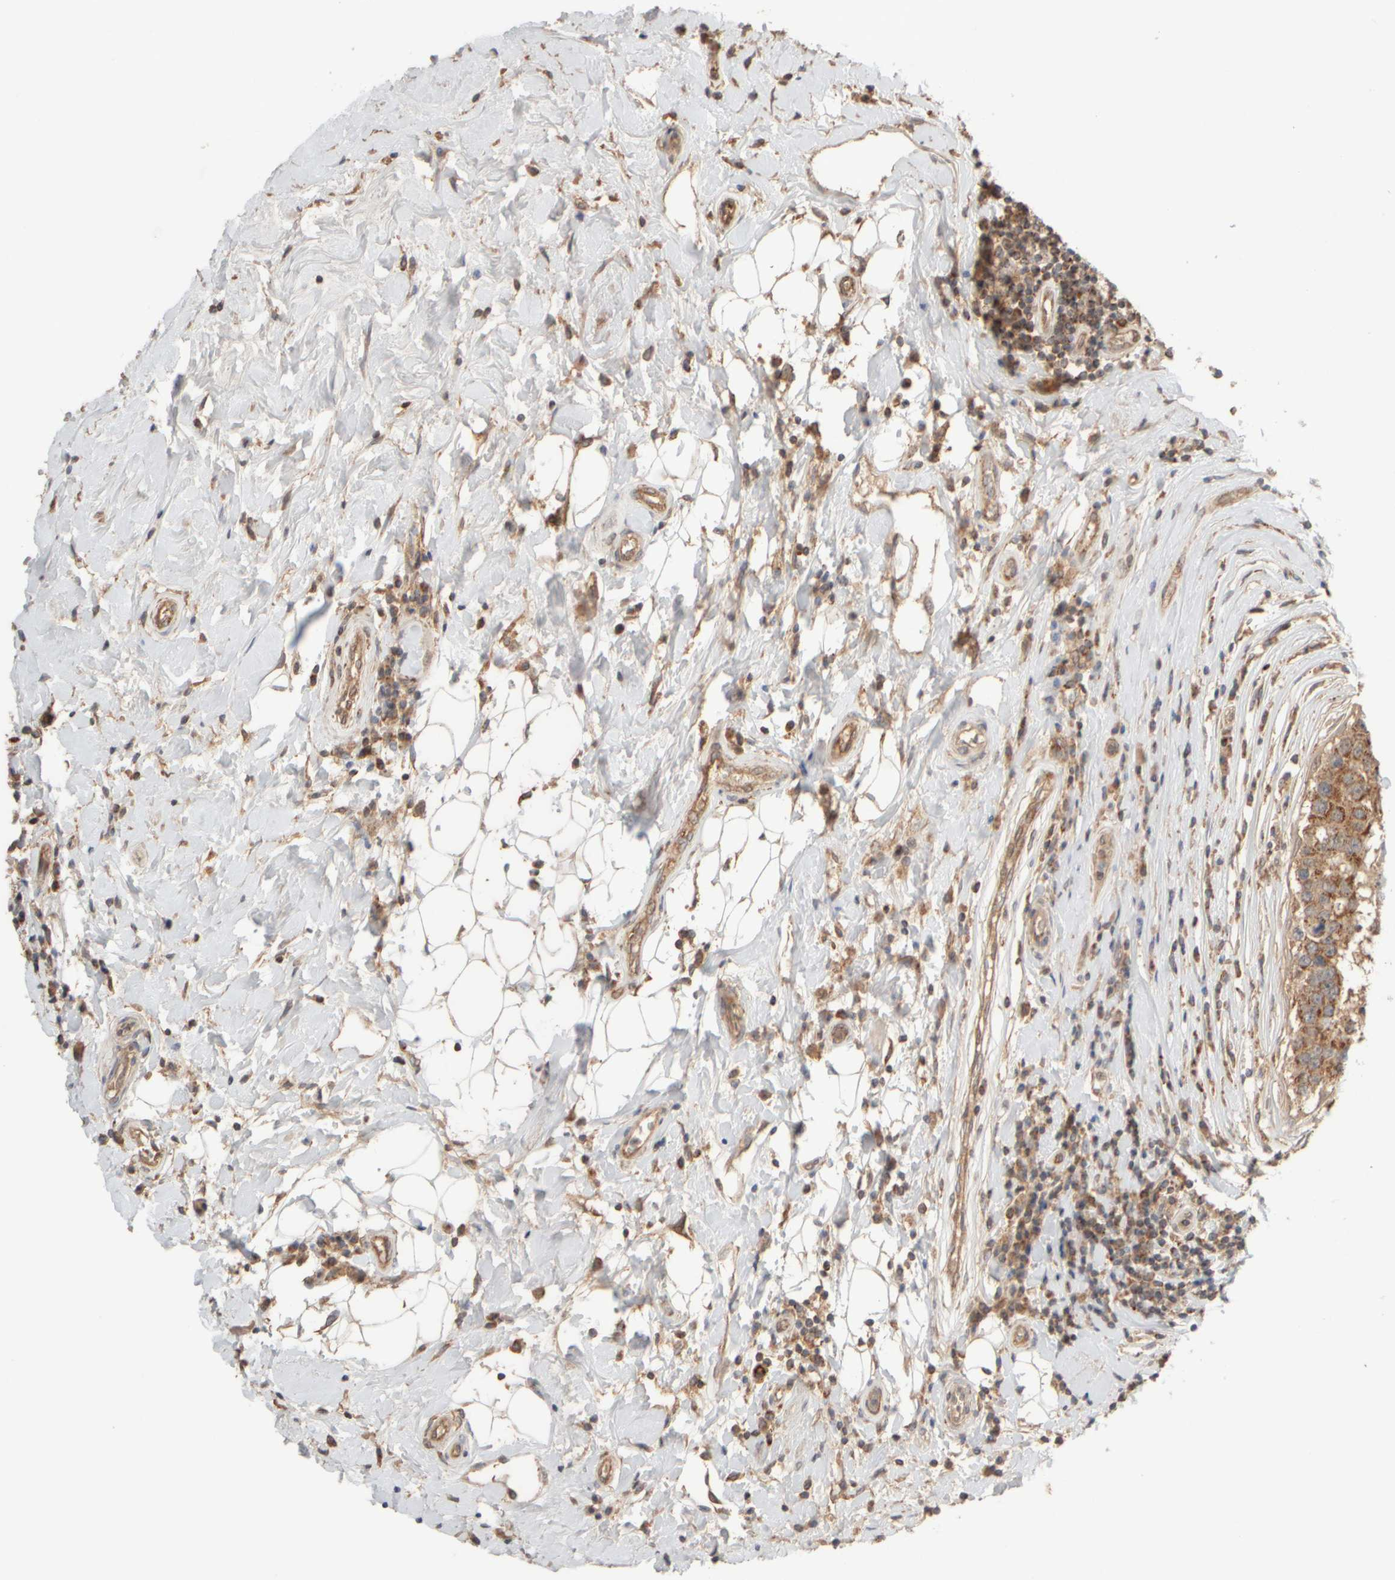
{"staining": {"intensity": "moderate", "quantity": ">75%", "location": "cytoplasmic/membranous"}, "tissue": "breast cancer", "cell_type": "Tumor cells", "image_type": "cancer", "snomed": [{"axis": "morphology", "description": "Duct carcinoma"}, {"axis": "topography", "description": "Breast"}], "caption": "IHC histopathology image of human breast cancer stained for a protein (brown), which reveals medium levels of moderate cytoplasmic/membranous staining in approximately >75% of tumor cells.", "gene": "EIF2B3", "patient": {"sex": "female", "age": 27}}